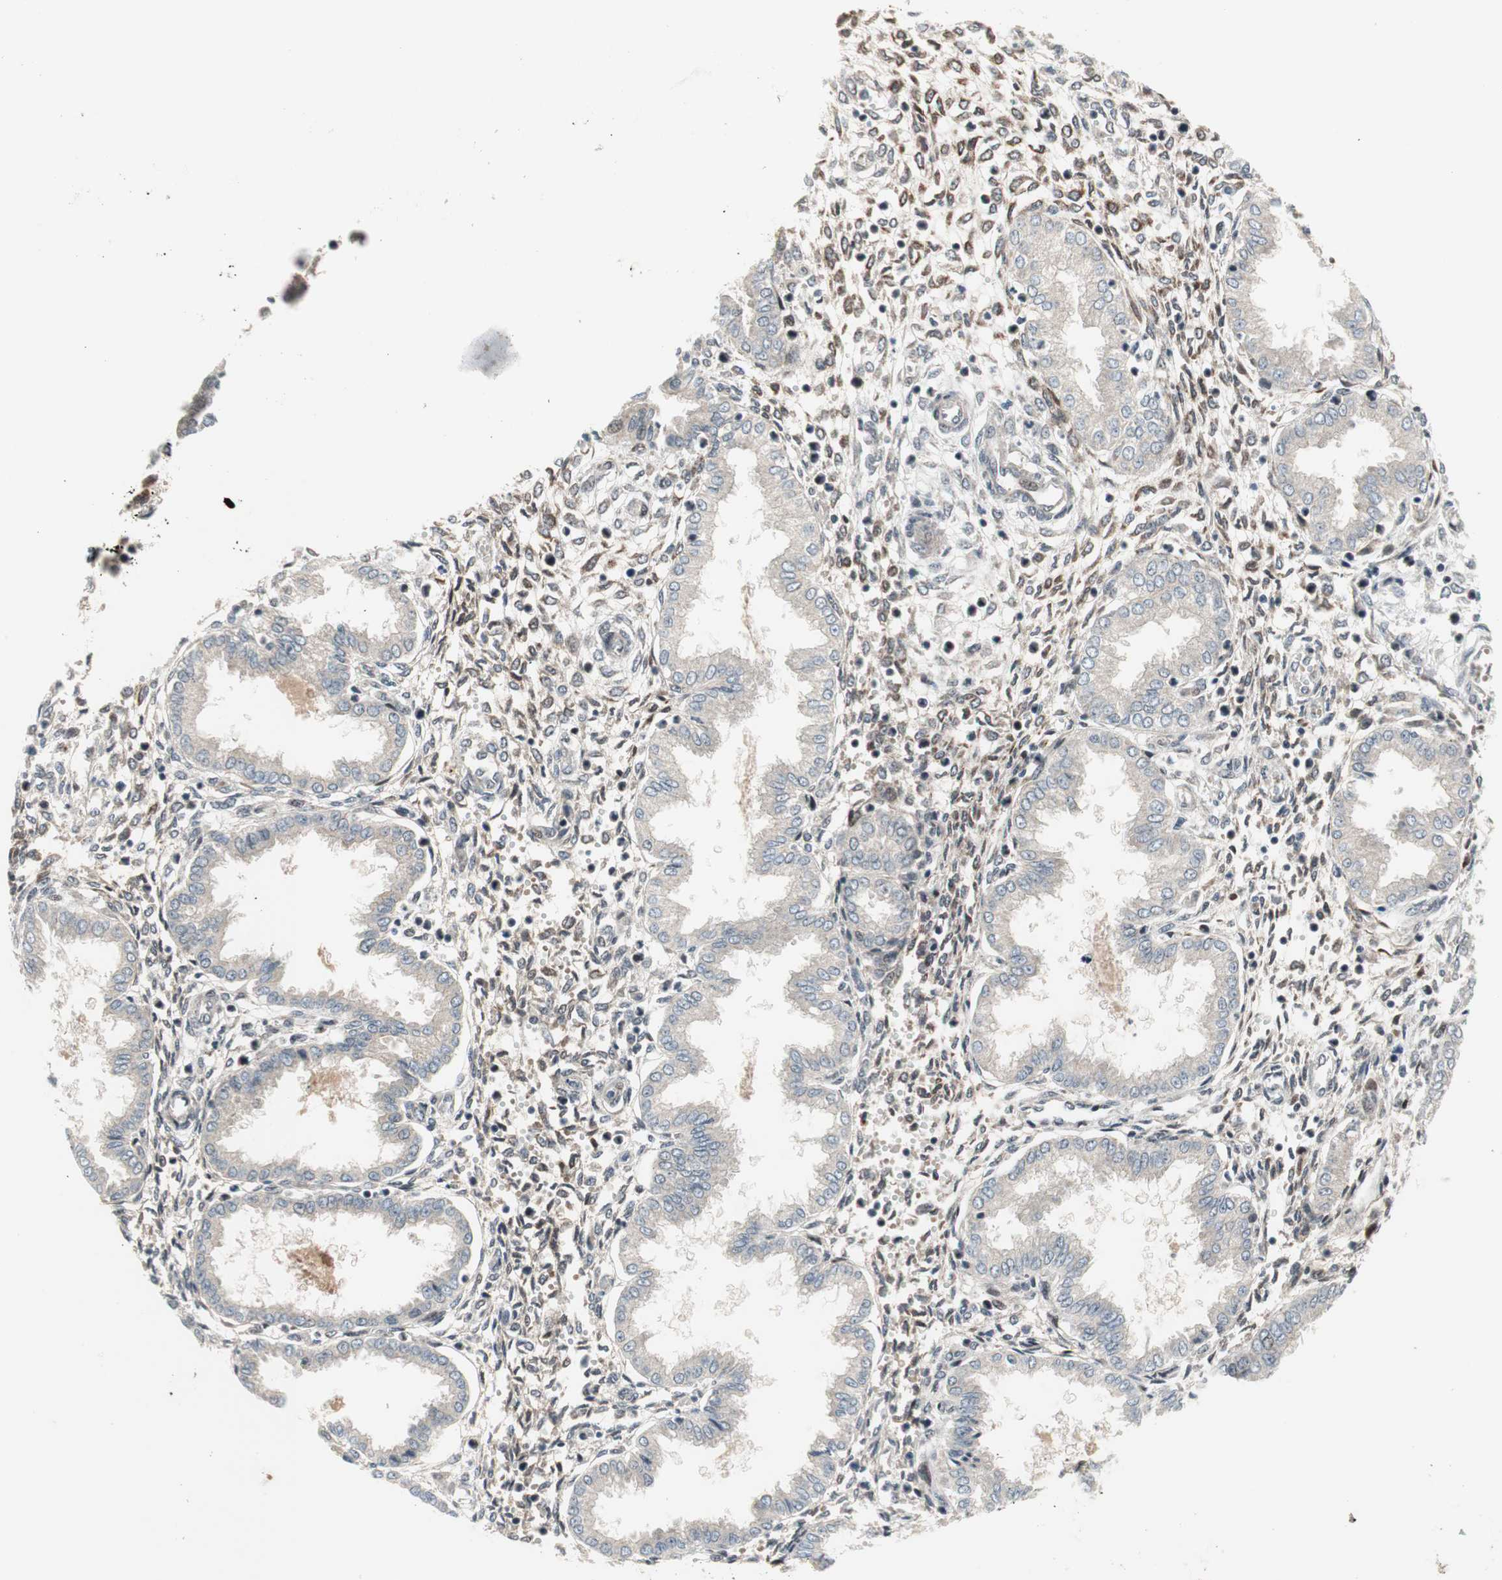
{"staining": {"intensity": "strong", "quantity": ">75%", "location": "nuclear"}, "tissue": "endometrium", "cell_type": "Cells in endometrial stroma", "image_type": "normal", "snomed": [{"axis": "morphology", "description": "Normal tissue, NOS"}, {"axis": "topography", "description": "Endometrium"}], "caption": "Protein staining of normal endometrium shows strong nuclear expression in about >75% of cells in endometrial stroma.", "gene": "TCF12", "patient": {"sex": "female", "age": 33}}